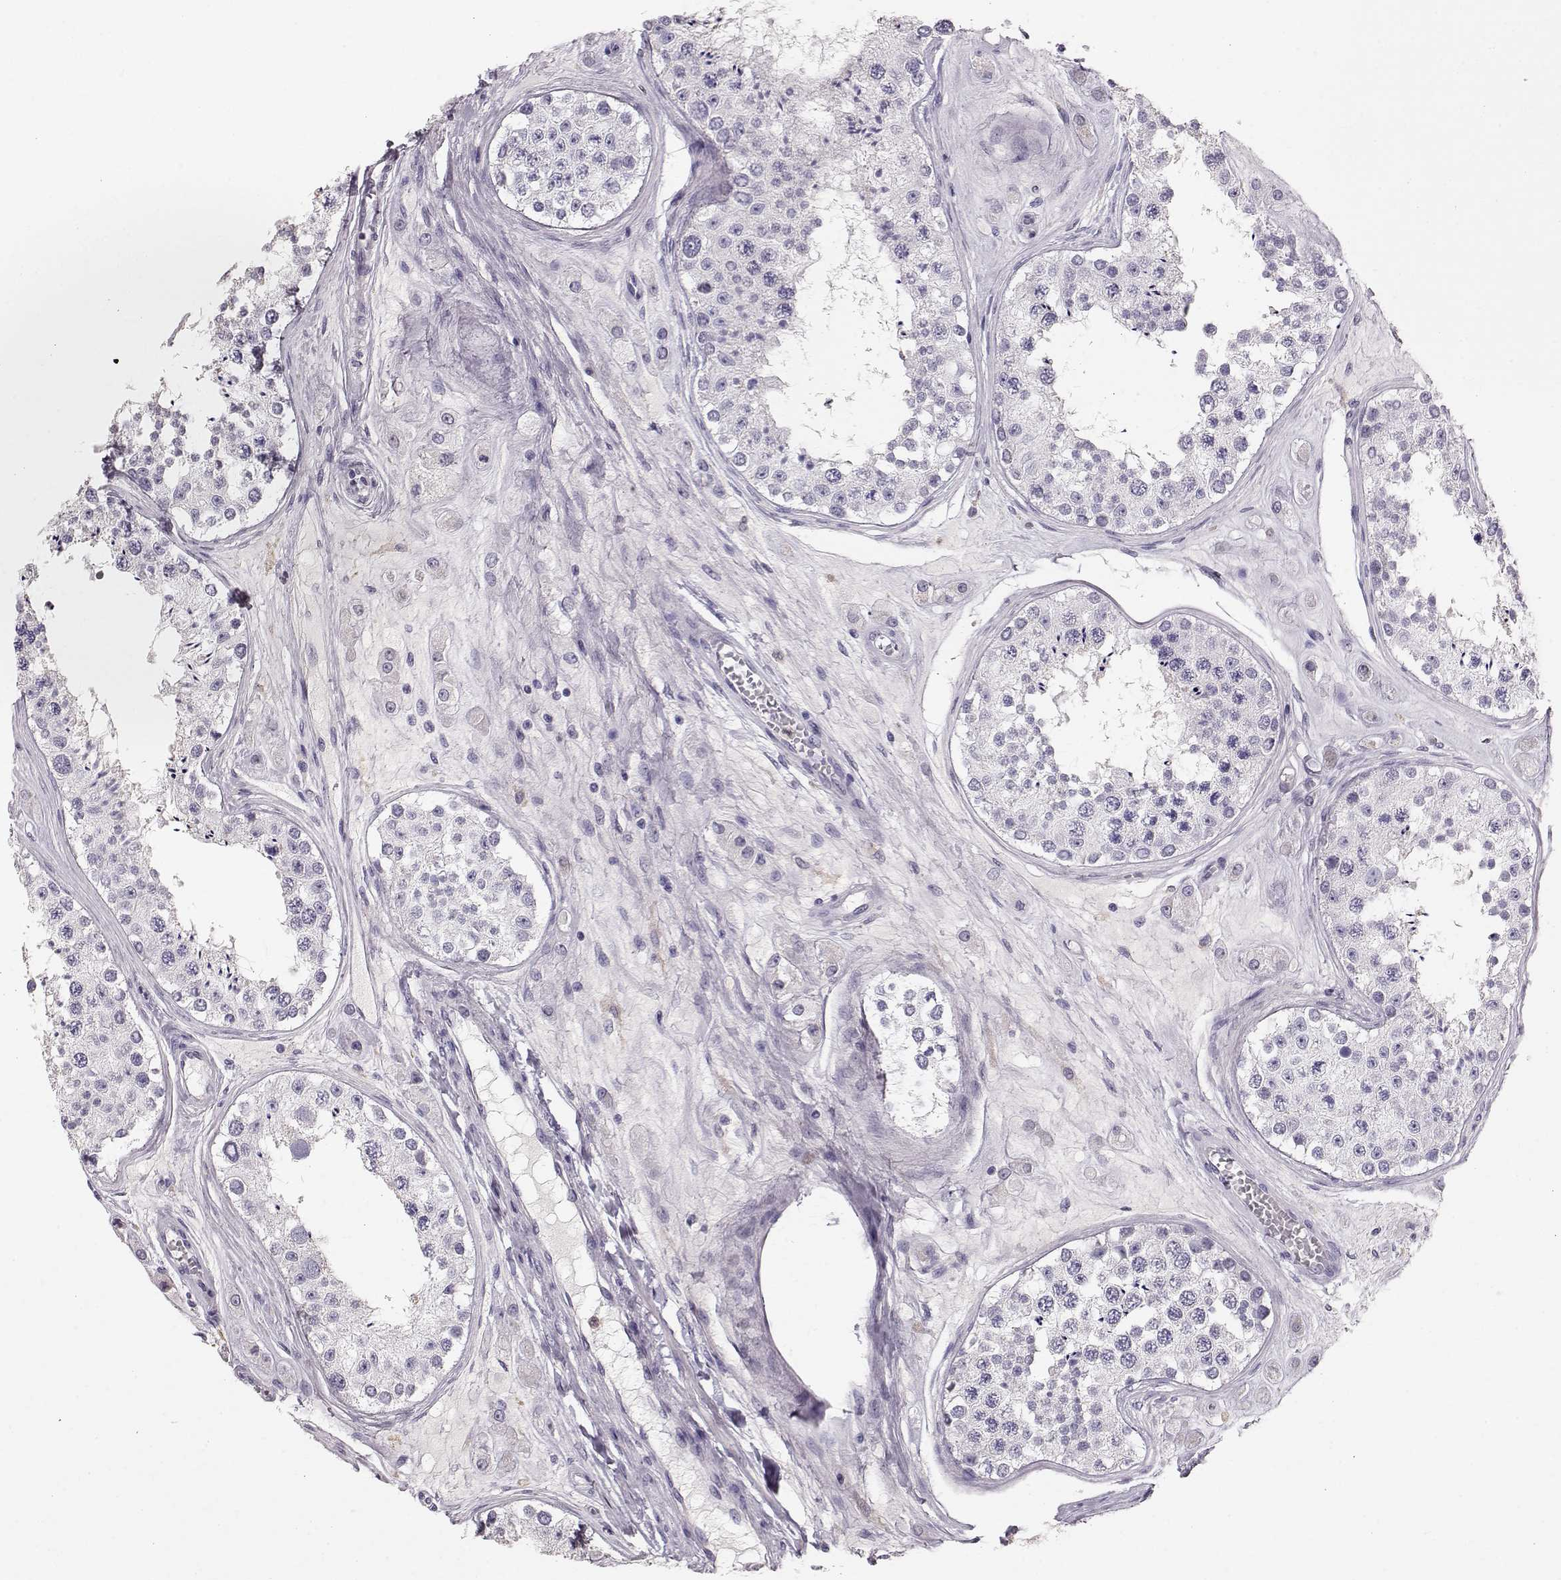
{"staining": {"intensity": "negative", "quantity": "none", "location": "none"}, "tissue": "testis", "cell_type": "Cells in seminiferous ducts", "image_type": "normal", "snomed": [{"axis": "morphology", "description": "Normal tissue, NOS"}, {"axis": "topography", "description": "Testis"}], "caption": "An IHC photomicrograph of benign testis is shown. There is no staining in cells in seminiferous ducts of testis. (Stains: DAB IHC with hematoxylin counter stain, Microscopy: brightfield microscopy at high magnification).", "gene": "POU1F1", "patient": {"sex": "male", "age": 25}}